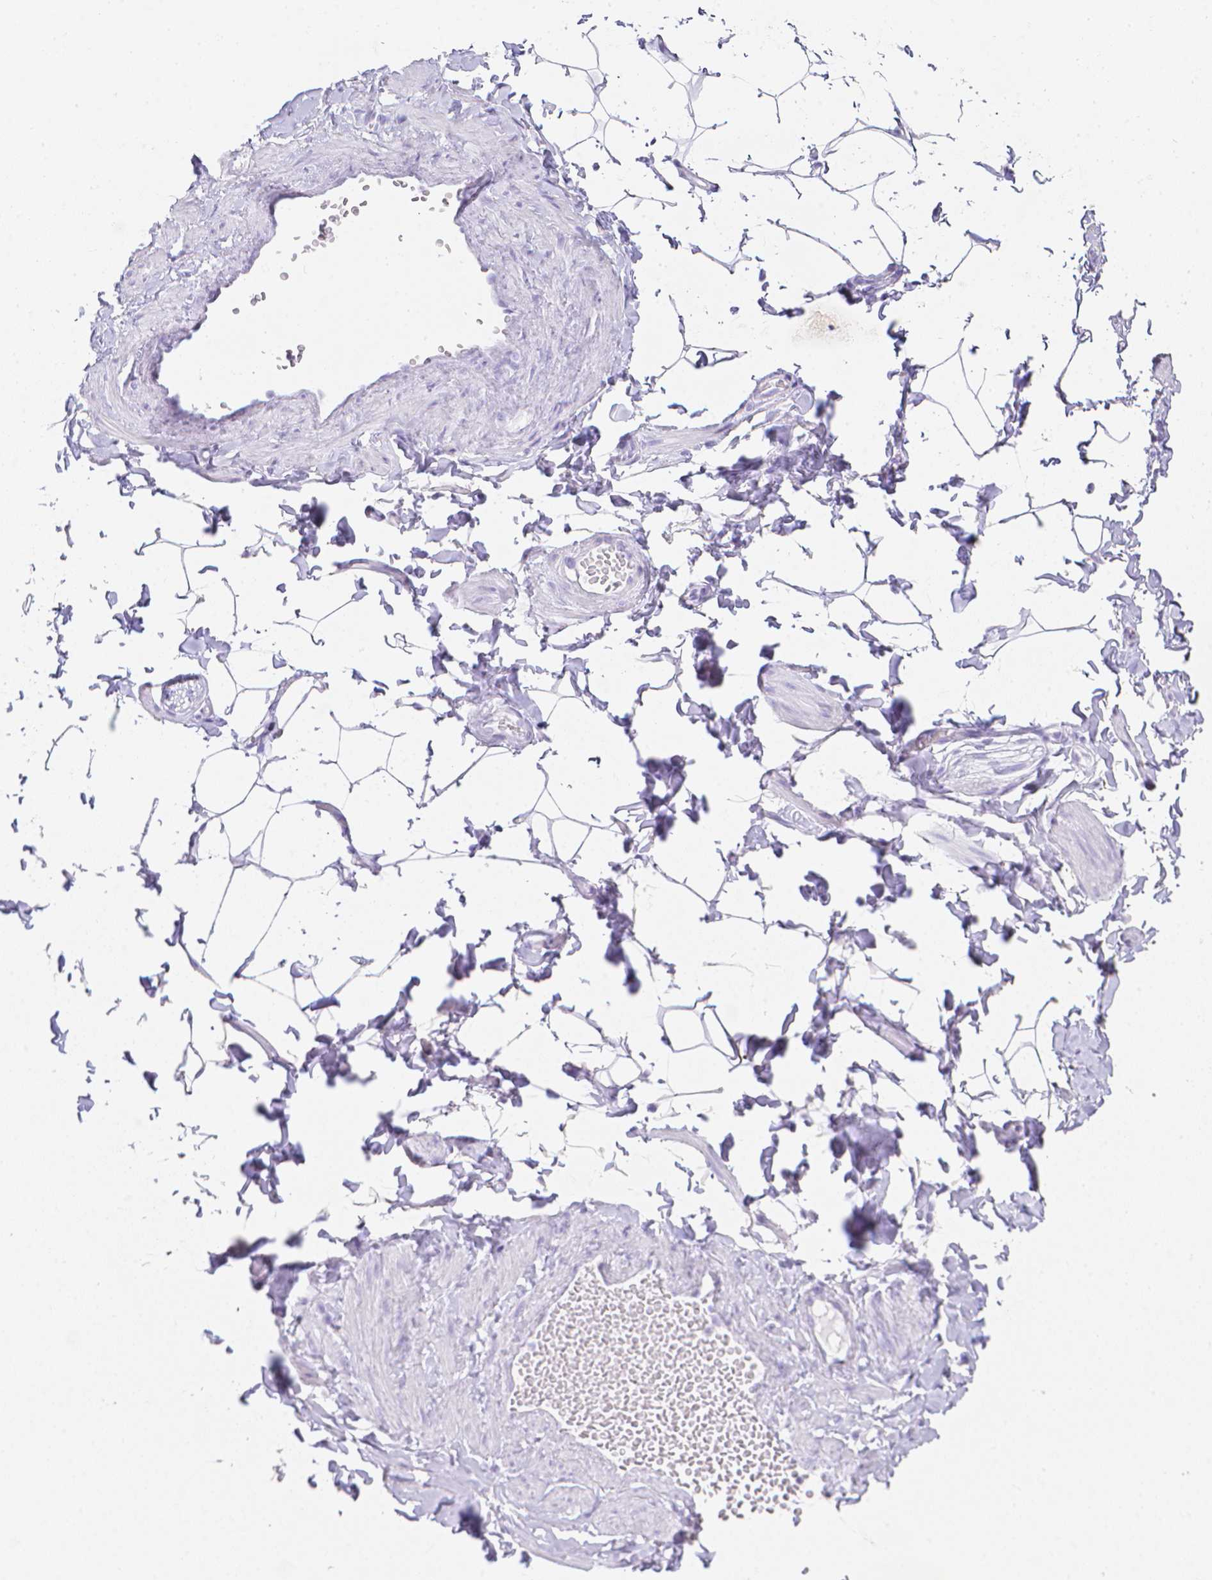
{"staining": {"intensity": "negative", "quantity": "none", "location": "none"}, "tissue": "adipose tissue", "cell_type": "Adipocytes", "image_type": "normal", "snomed": [{"axis": "morphology", "description": "Normal tissue, NOS"}, {"axis": "topography", "description": "Soft tissue"}, {"axis": "topography", "description": "Adipose tissue"}, {"axis": "topography", "description": "Vascular tissue"}, {"axis": "topography", "description": "Peripheral nerve tissue"}], "caption": "There is no significant positivity in adipocytes of adipose tissue. (DAB (3,3'-diaminobenzidine) IHC visualized using brightfield microscopy, high magnification).", "gene": "LGALS4", "patient": {"sex": "male", "age": 29}}